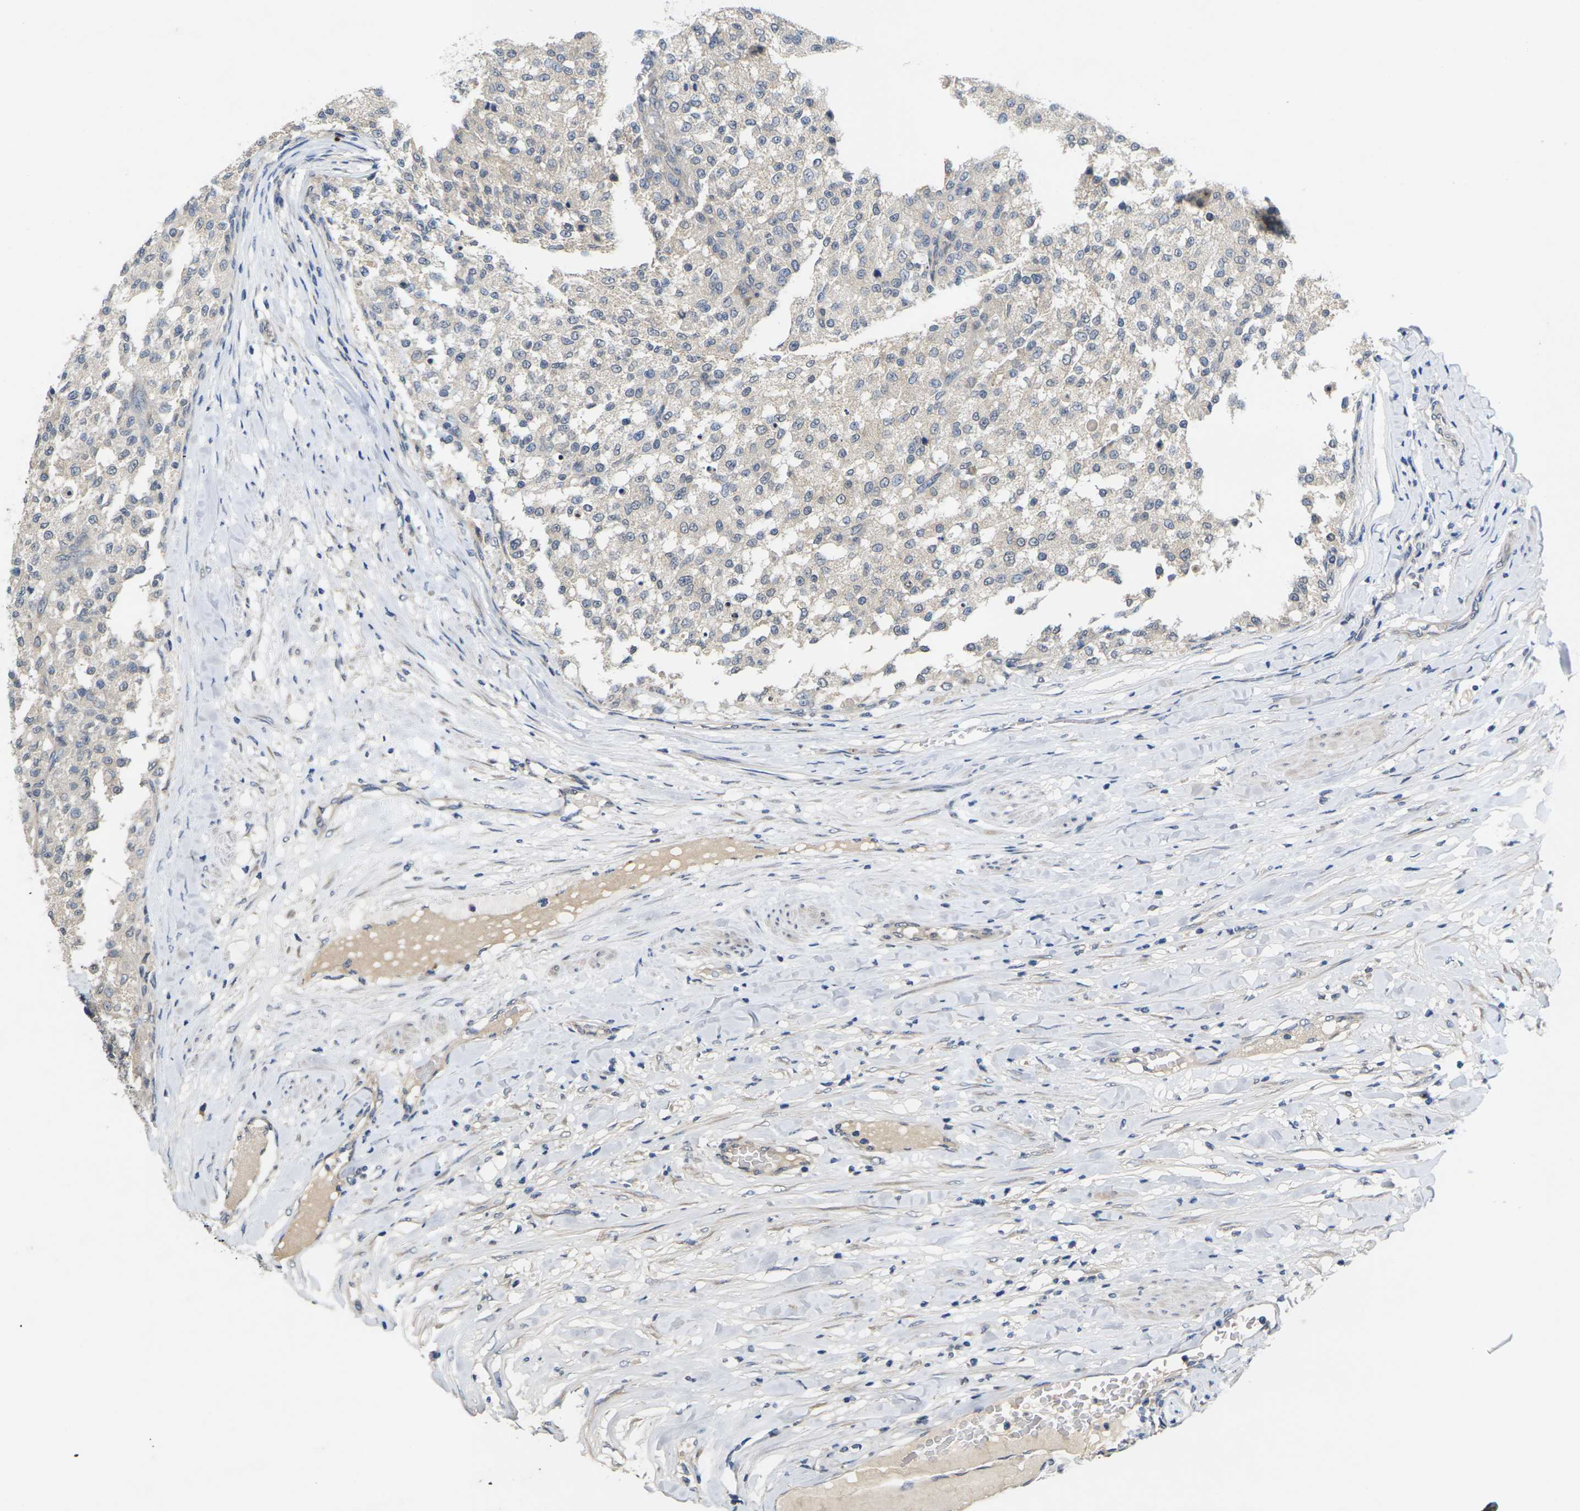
{"staining": {"intensity": "negative", "quantity": "none", "location": "none"}, "tissue": "testis cancer", "cell_type": "Tumor cells", "image_type": "cancer", "snomed": [{"axis": "morphology", "description": "Seminoma, NOS"}, {"axis": "topography", "description": "Testis"}], "caption": "Tumor cells are negative for brown protein staining in testis cancer.", "gene": "SLC2A2", "patient": {"sex": "male", "age": 59}}